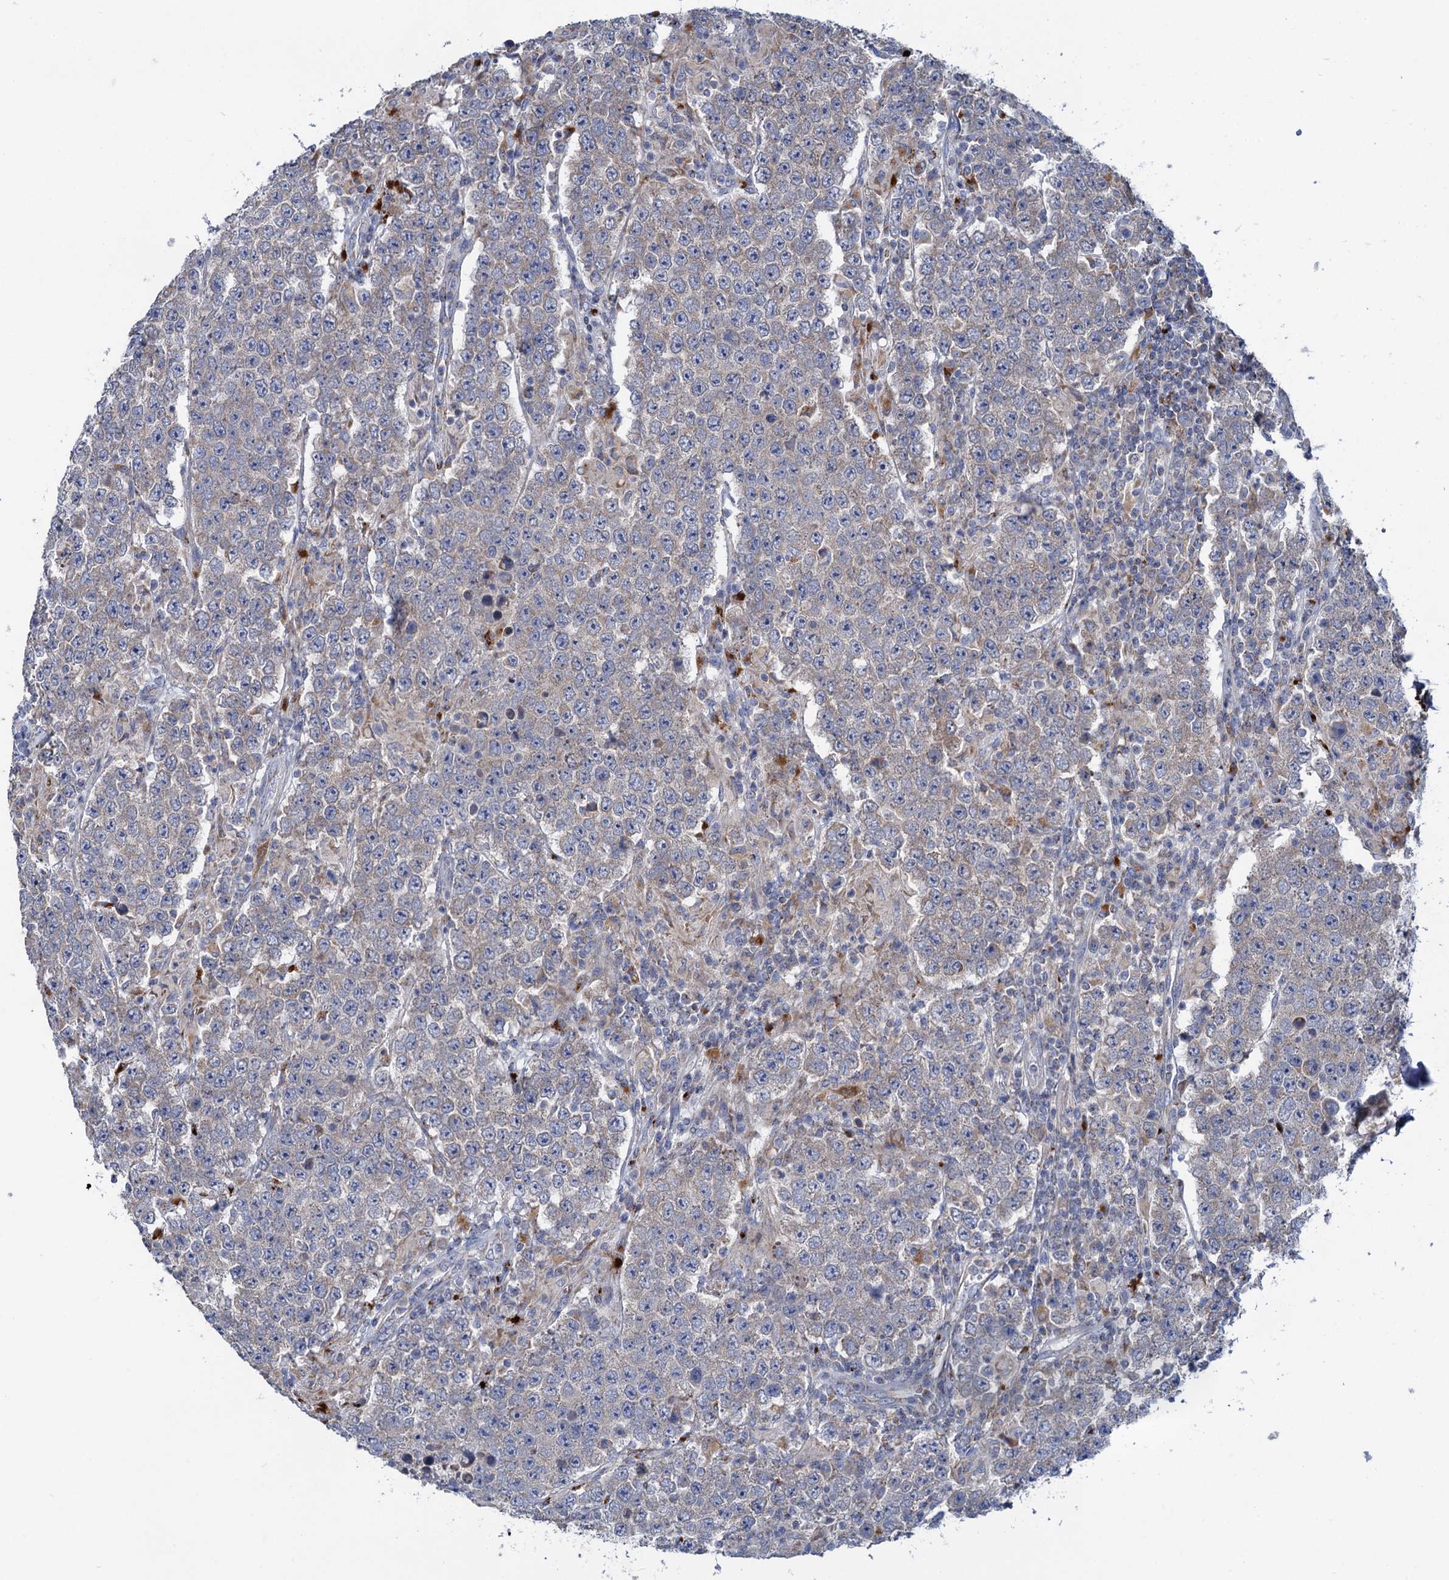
{"staining": {"intensity": "weak", "quantity": "<25%", "location": "cytoplasmic/membranous"}, "tissue": "testis cancer", "cell_type": "Tumor cells", "image_type": "cancer", "snomed": [{"axis": "morphology", "description": "Normal tissue, NOS"}, {"axis": "morphology", "description": "Urothelial carcinoma, High grade"}, {"axis": "morphology", "description": "Seminoma, NOS"}, {"axis": "morphology", "description": "Carcinoma, Embryonal, NOS"}, {"axis": "topography", "description": "Urinary bladder"}, {"axis": "topography", "description": "Testis"}], "caption": "Immunohistochemical staining of testis cancer displays no significant staining in tumor cells.", "gene": "ANKS3", "patient": {"sex": "male", "age": 41}}